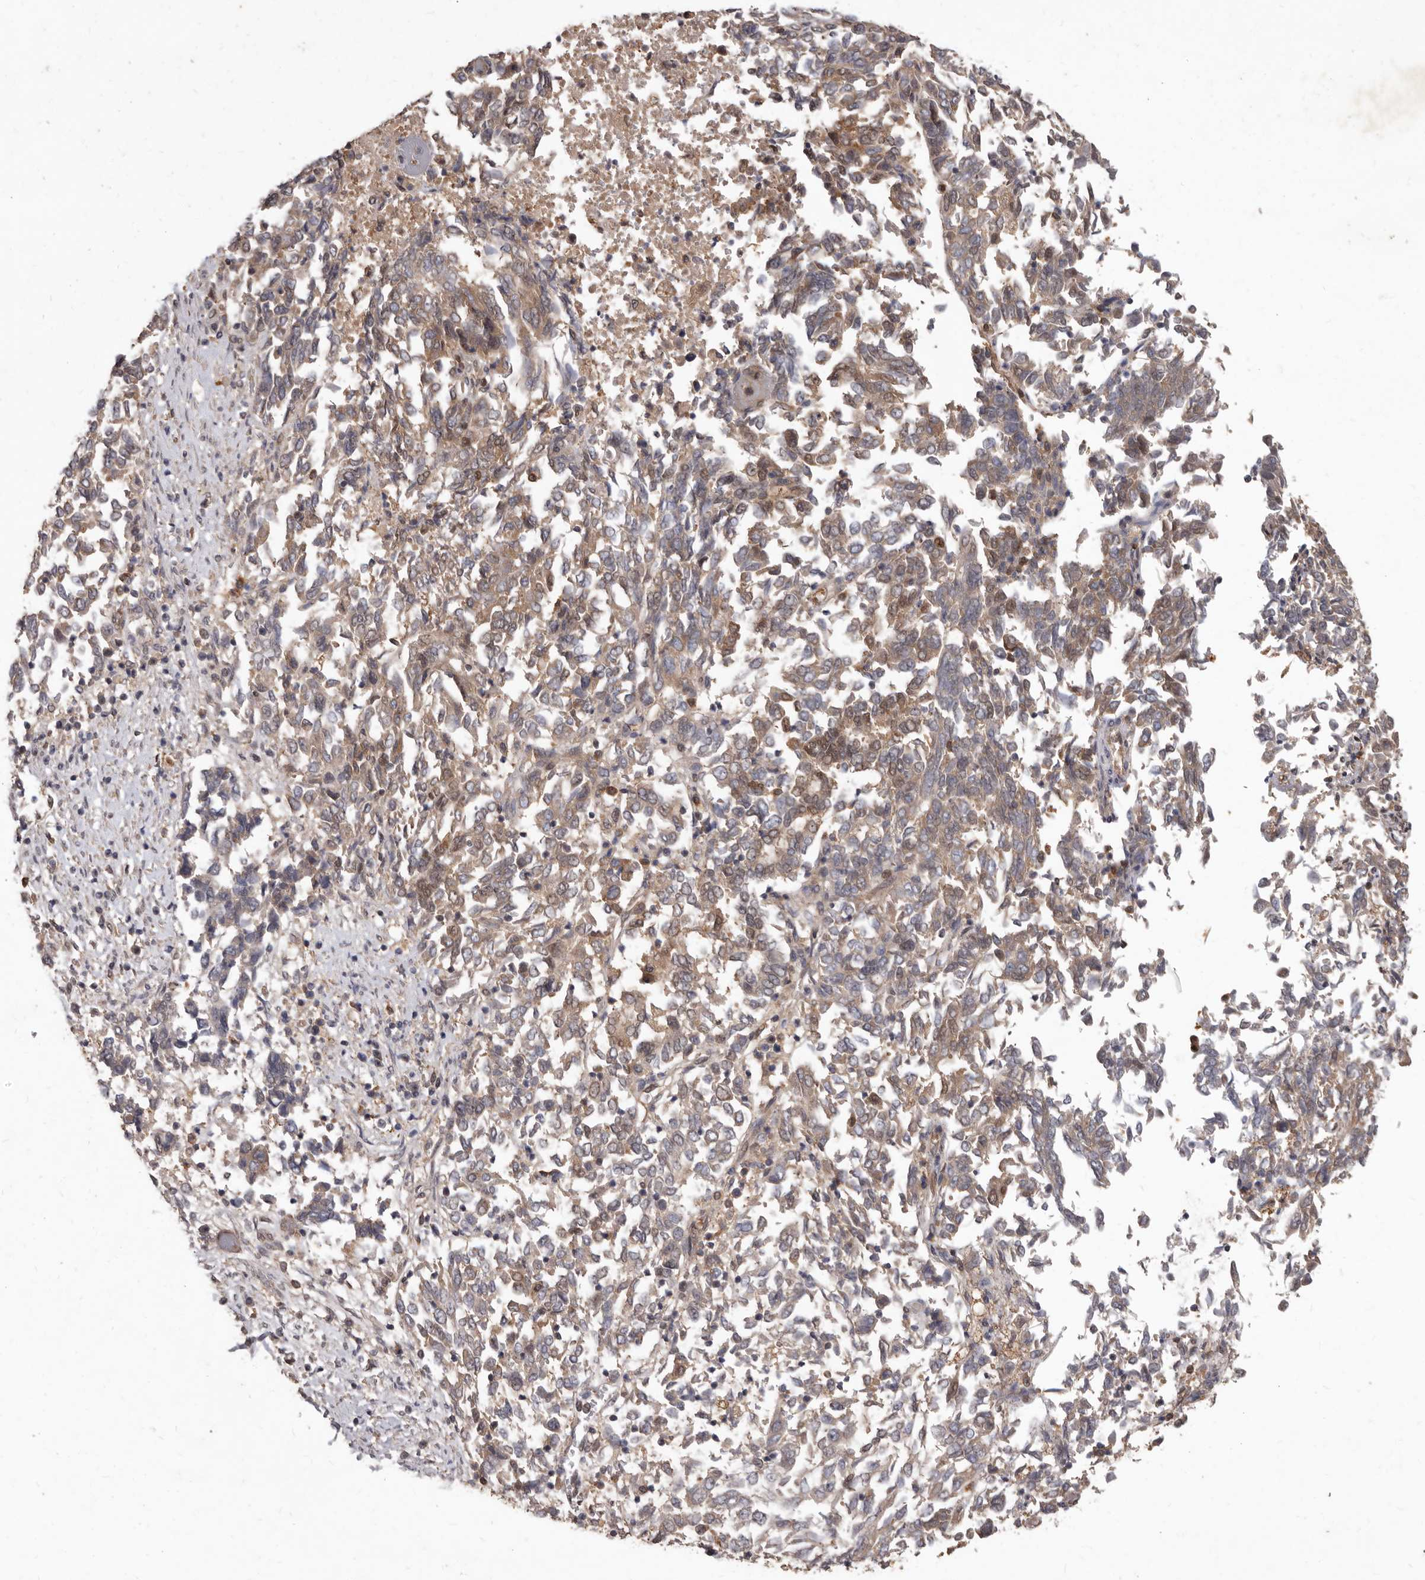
{"staining": {"intensity": "moderate", "quantity": "25%-75%", "location": "cytoplasmic/membranous,nuclear"}, "tissue": "endometrial cancer", "cell_type": "Tumor cells", "image_type": "cancer", "snomed": [{"axis": "morphology", "description": "Adenocarcinoma, NOS"}, {"axis": "topography", "description": "Endometrium"}], "caption": "Brown immunohistochemical staining in human endometrial cancer exhibits moderate cytoplasmic/membranous and nuclear positivity in about 25%-75% of tumor cells.", "gene": "ACLY", "patient": {"sex": "female", "age": 80}}